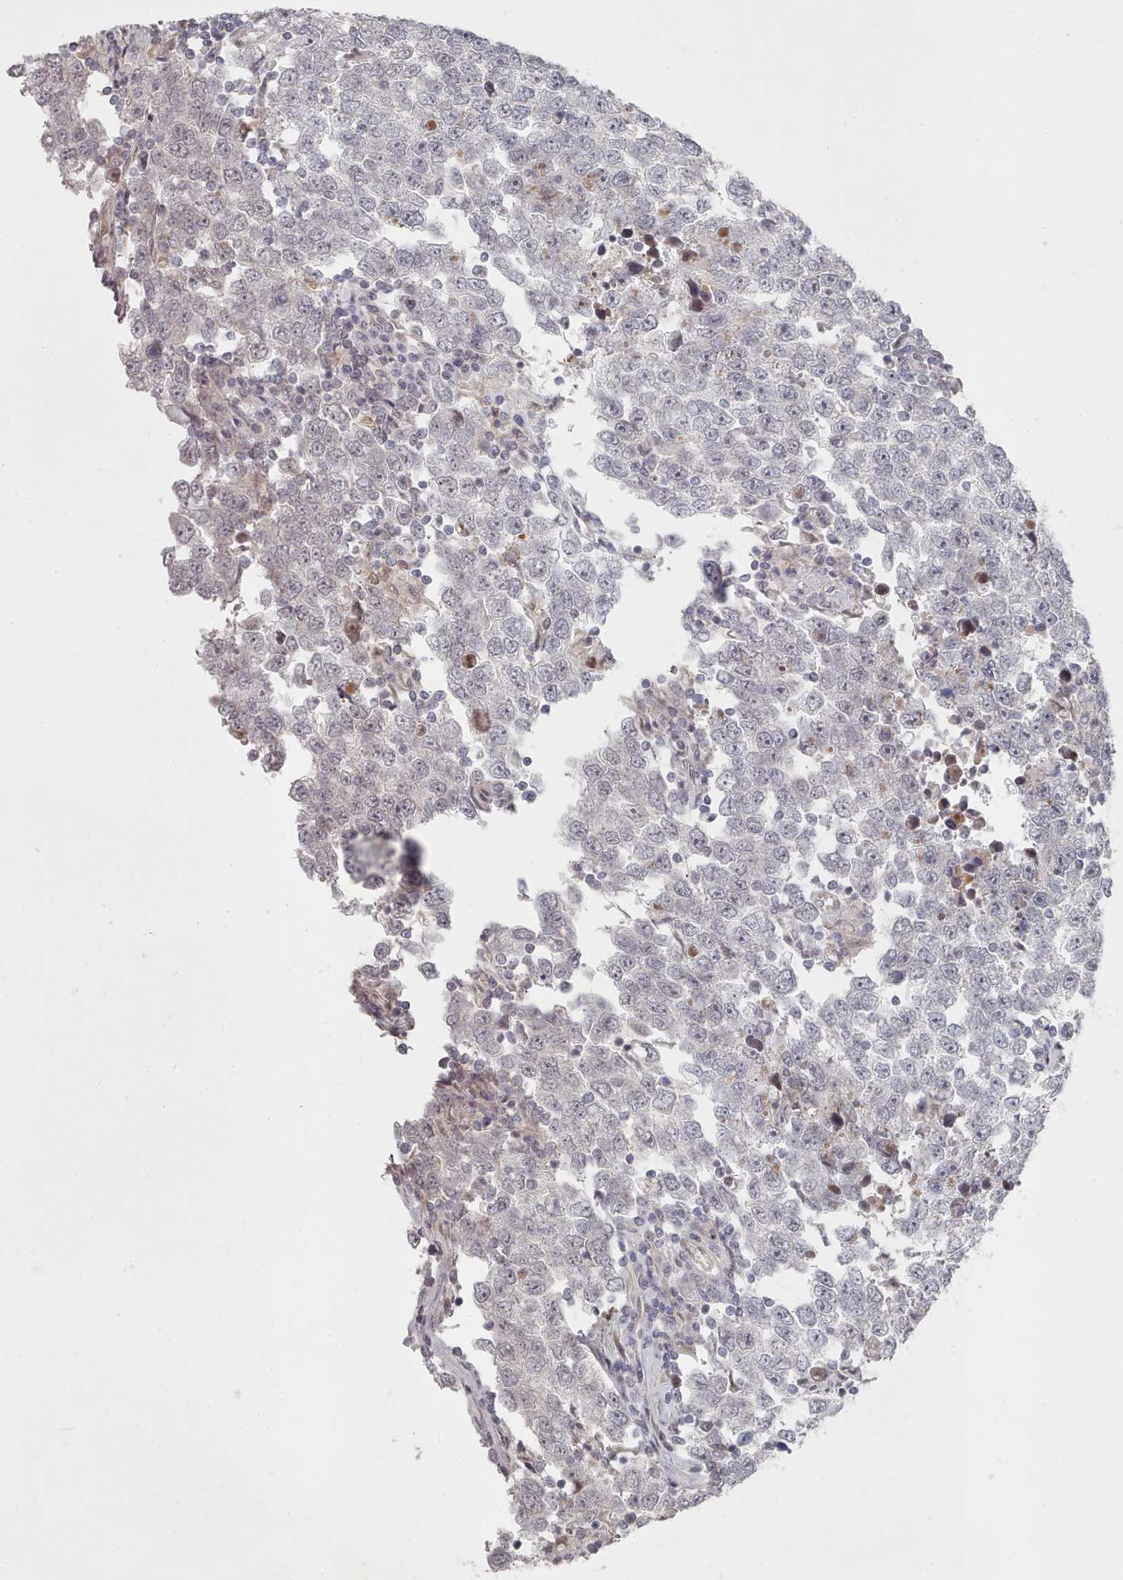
{"staining": {"intensity": "negative", "quantity": "none", "location": "none"}, "tissue": "testis cancer", "cell_type": "Tumor cells", "image_type": "cancer", "snomed": [{"axis": "morphology", "description": "Seminoma, NOS"}, {"axis": "morphology", "description": "Carcinoma, Embryonal, NOS"}, {"axis": "topography", "description": "Testis"}], "caption": "Testis cancer stained for a protein using IHC exhibits no expression tumor cells.", "gene": "CPSF4", "patient": {"sex": "male", "age": 28}}